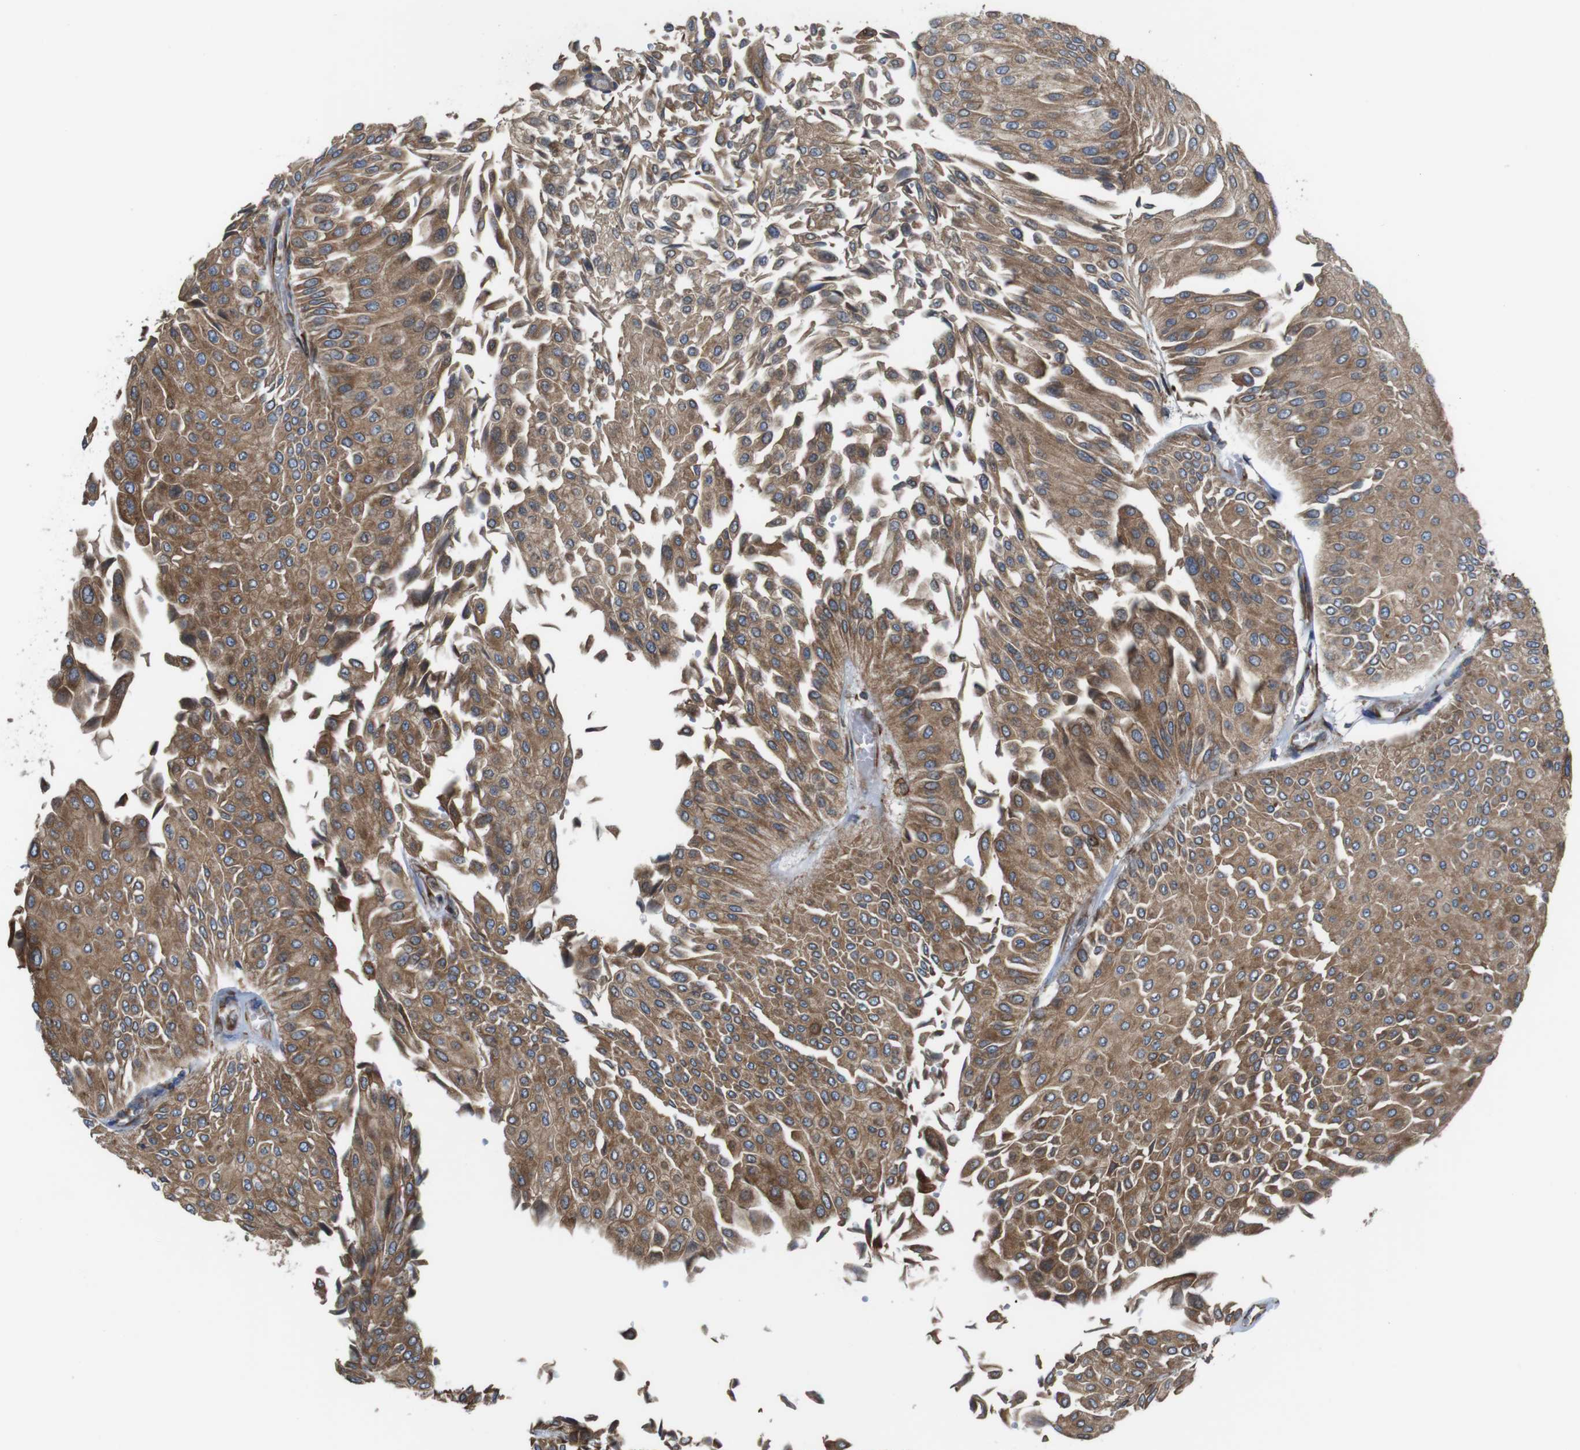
{"staining": {"intensity": "moderate", "quantity": ">75%", "location": "cytoplasmic/membranous"}, "tissue": "urothelial cancer", "cell_type": "Tumor cells", "image_type": "cancer", "snomed": [{"axis": "morphology", "description": "Urothelial carcinoma, Low grade"}, {"axis": "topography", "description": "Urinary bladder"}], "caption": "Immunohistochemistry (IHC) photomicrograph of human urothelial carcinoma (low-grade) stained for a protein (brown), which exhibits medium levels of moderate cytoplasmic/membranous expression in approximately >75% of tumor cells.", "gene": "UGGT1", "patient": {"sex": "male", "age": 67}}